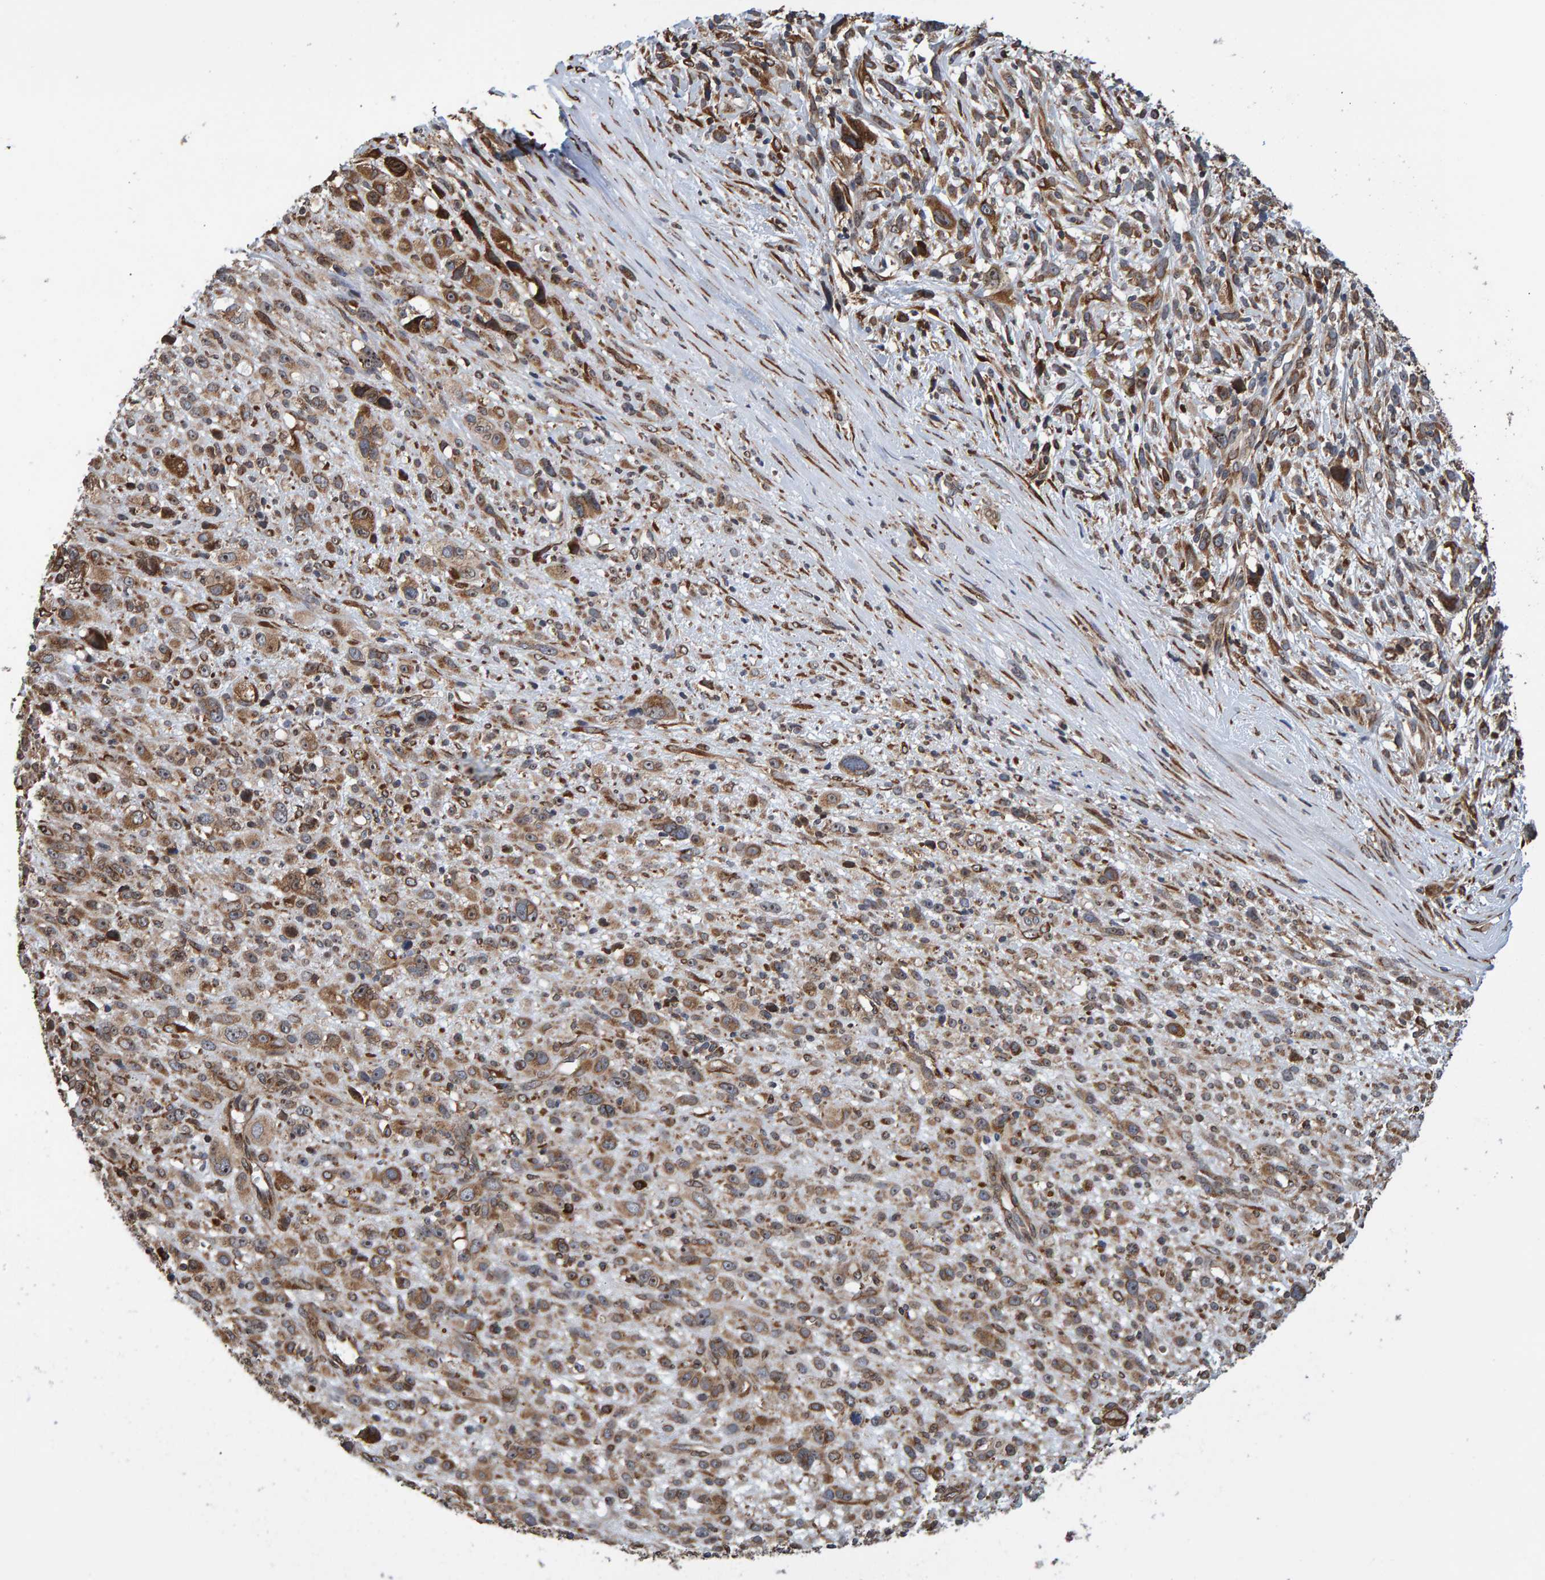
{"staining": {"intensity": "moderate", "quantity": ">75%", "location": "cytoplasmic/membranous"}, "tissue": "melanoma", "cell_type": "Tumor cells", "image_type": "cancer", "snomed": [{"axis": "morphology", "description": "Malignant melanoma, NOS"}, {"axis": "topography", "description": "Skin"}], "caption": "This is an image of immunohistochemistry staining of melanoma, which shows moderate positivity in the cytoplasmic/membranous of tumor cells.", "gene": "FAM117A", "patient": {"sex": "female", "age": 55}}